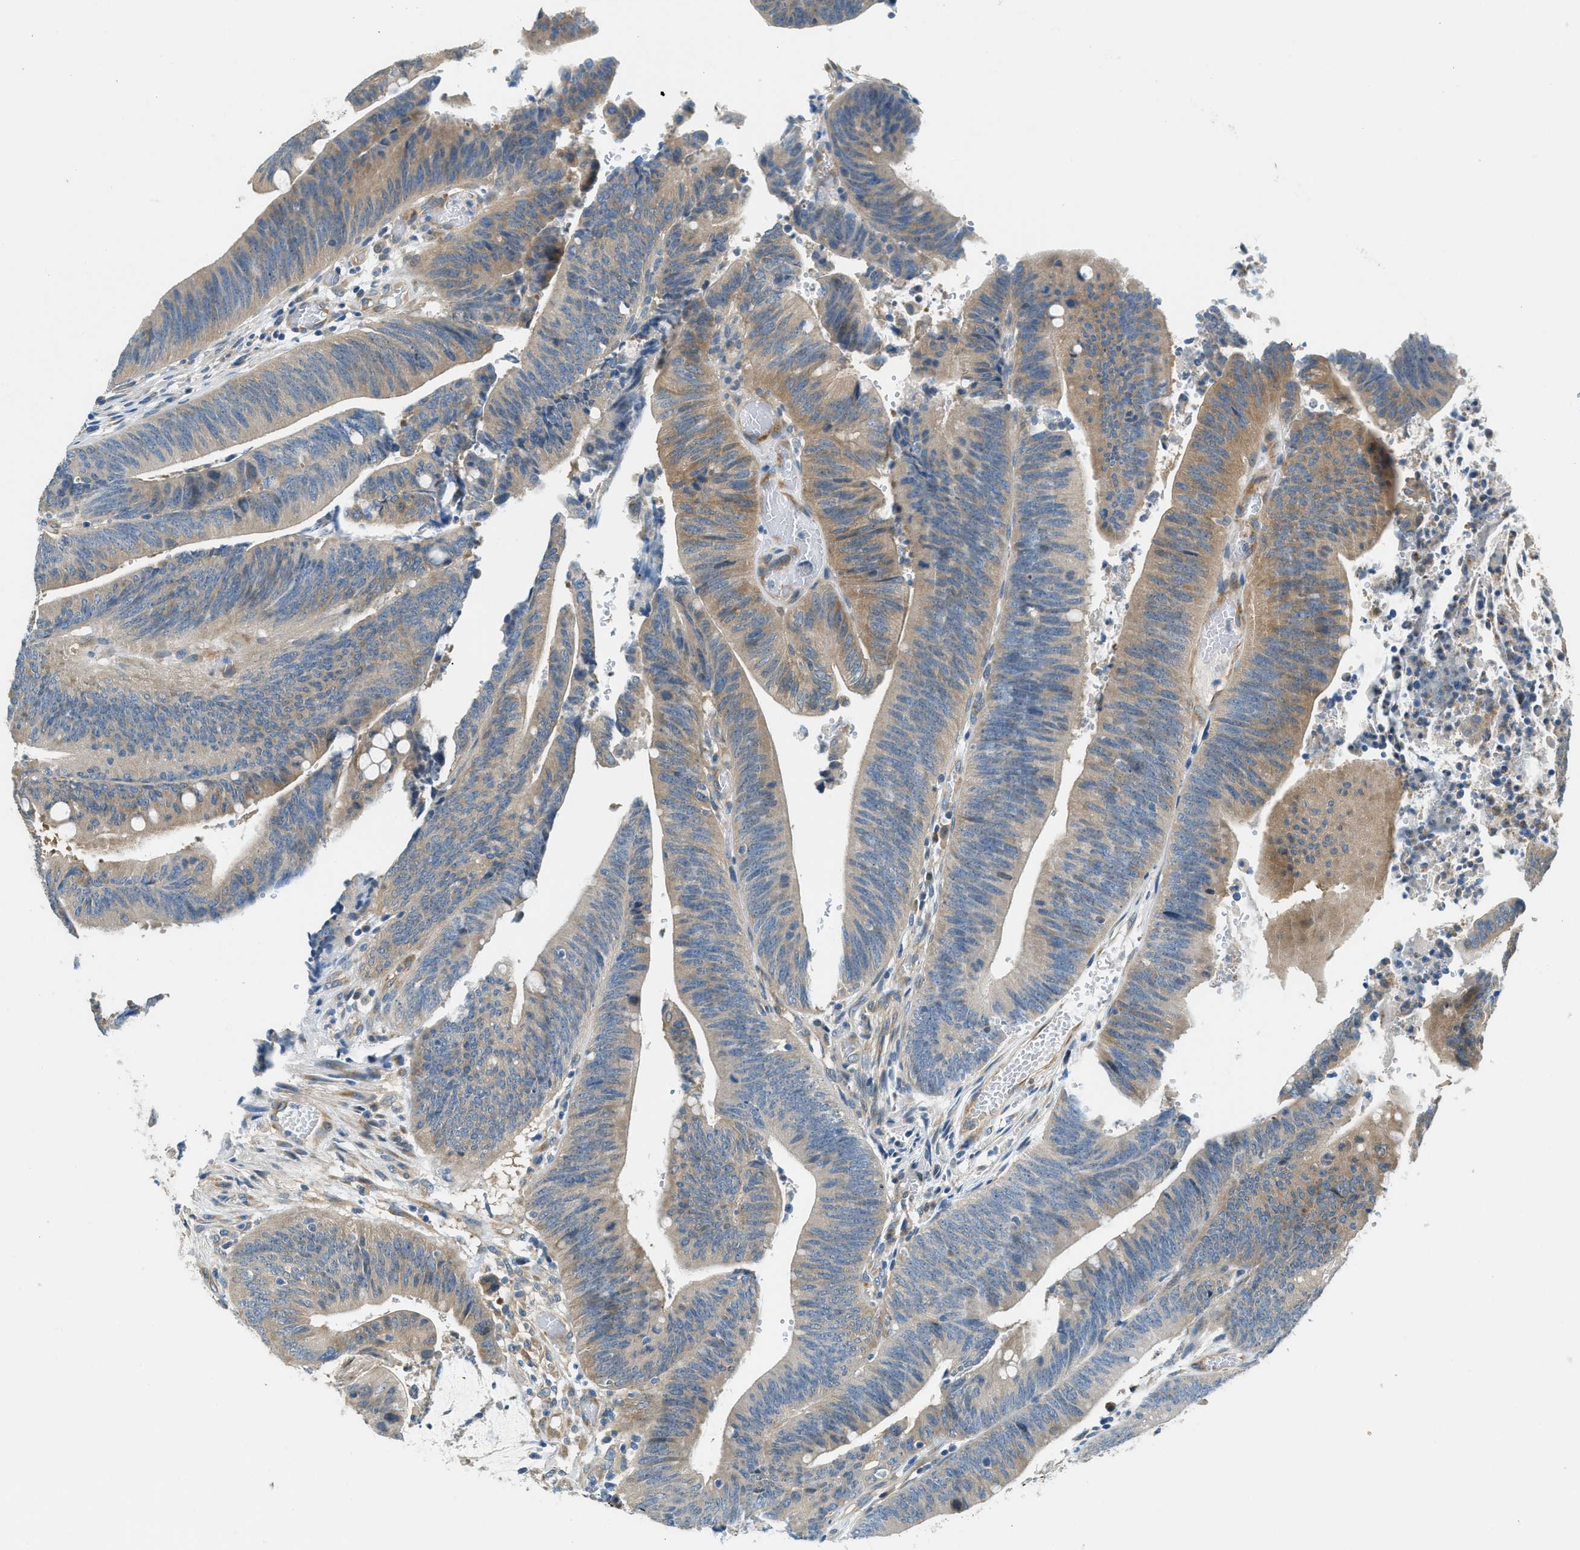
{"staining": {"intensity": "weak", "quantity": "25%-75%", "location": "cytoplasmic/membranous"}, "tissue": "colorectal cancer", "cell_type": "Tumor cells", "image_type": "cancer", "snomed": [{"axis": "morphology", "description": "Normal tissue, NOS"}, {"axis": "morphology", "description": "Adenocarcinoma, NOS"}, {"axis": "topography", "description": "Rectum"}], "caption": "Colorectal cancer (adenocarcinoma) stained for a protein shows weak cytoplasmic/membranous positivity in tumor cells. The staining was performed using DAB (3,3'-diaminobenzidine) to visualize the protein expression in brown, while the nuclei were stained in blue with hematoxylin (Magnification: 20x).", "gene": "ZNF367", "patient": {"sex": "female", "age": 66}}